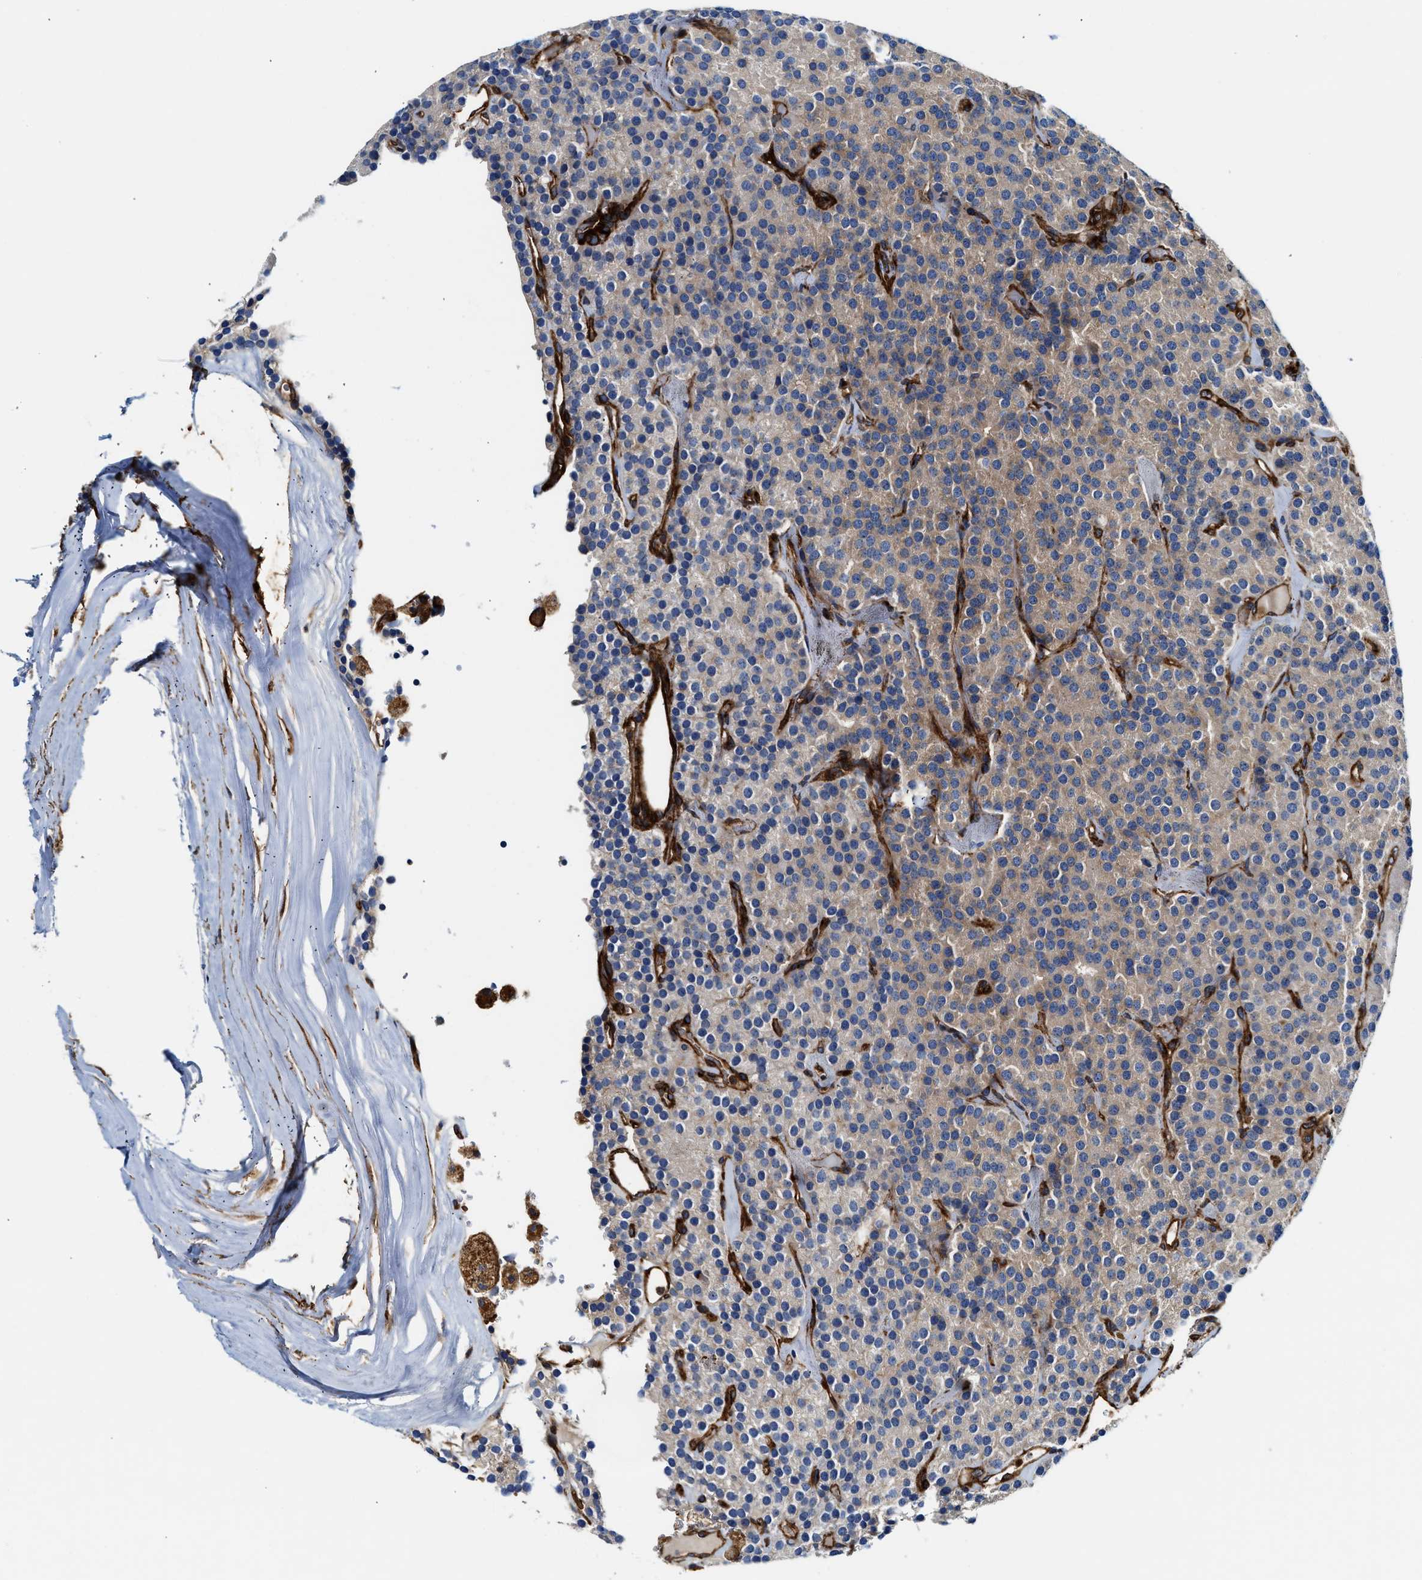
{"staining": {"intensity": "weak", "quantity": "25%-75%", "location": "cytoplasmic/membranous"}, "tissue": "parathyroid gland", "cell_type": "Glandular cells", "image_type": "normal", "snomed": [{"axis": "morphology", "description": "Normal tissue, NOS"}, {"axis": "morphology", "description": "Adenoma, NOS"}, {"axis": "topography", "description": "Parathyroid gland"}], "caption": "IHC of normal parathyroid gland shows low levels of weak cytoplasmic/membranous staining in approximately 25%-75% of glandular cells. (brown staining indicates protein expression, while blue staining denotes nuclei).", "gene": "HIP1", "patient": {"sex": "female", "age": 86}}